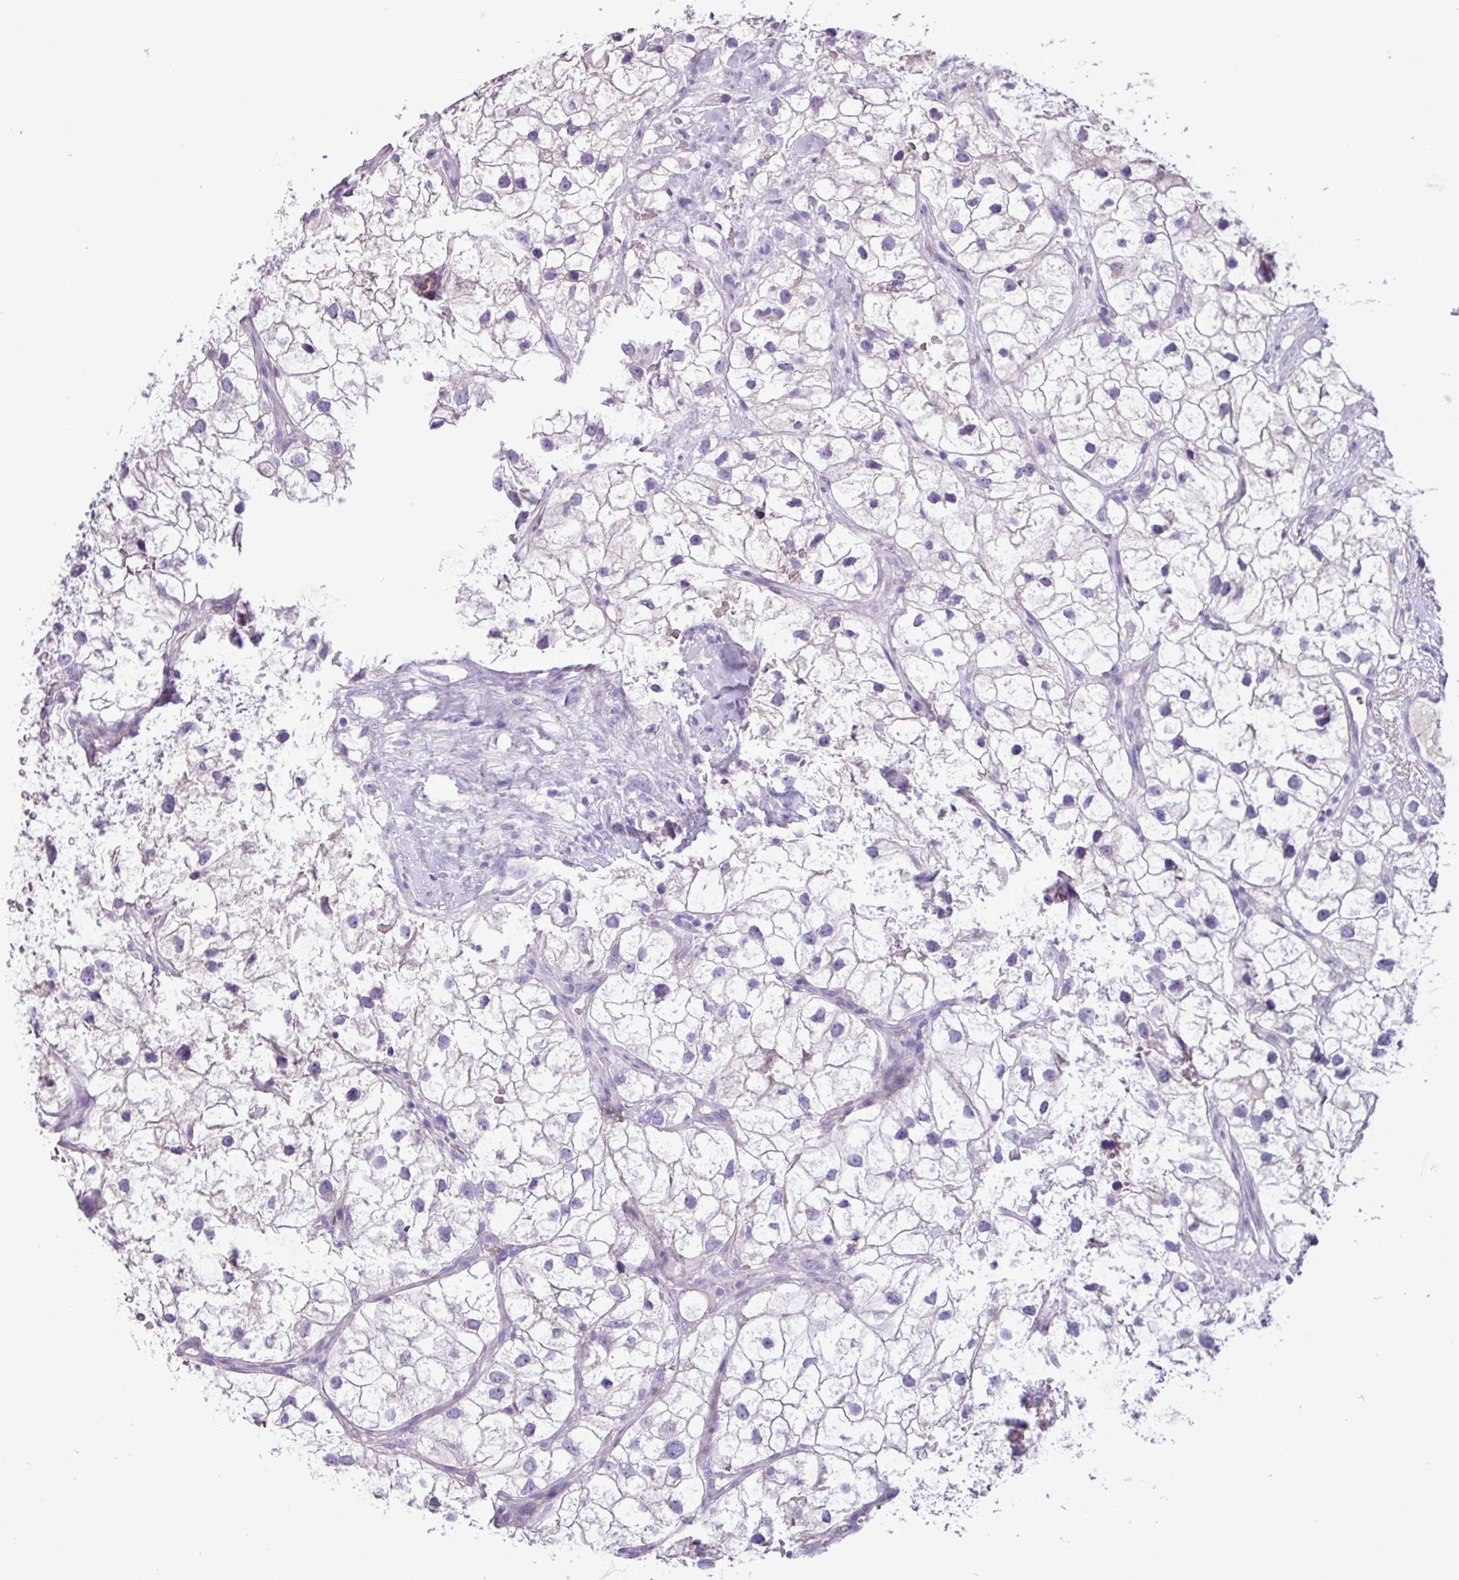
{"staining": {"intensity": "negative", "quantity": "none", "location": "none"}, "tissue": "renal cancer", "cell_type": "Tumor cells", "image_type": "cancer", "snomed": [{"axis": "morphology", "description": "Adenocarcinoma, NOS"}, {"axis": "topography", "description": "Kidney"}], "caption": "This is a histopathology image of immunohistochemistry staining of renal cancer (adenocarcinoma), which shows no staining in tumor cells.", "gene": "CYSTM1", "patient": {"sex": "male", "age": 59}}